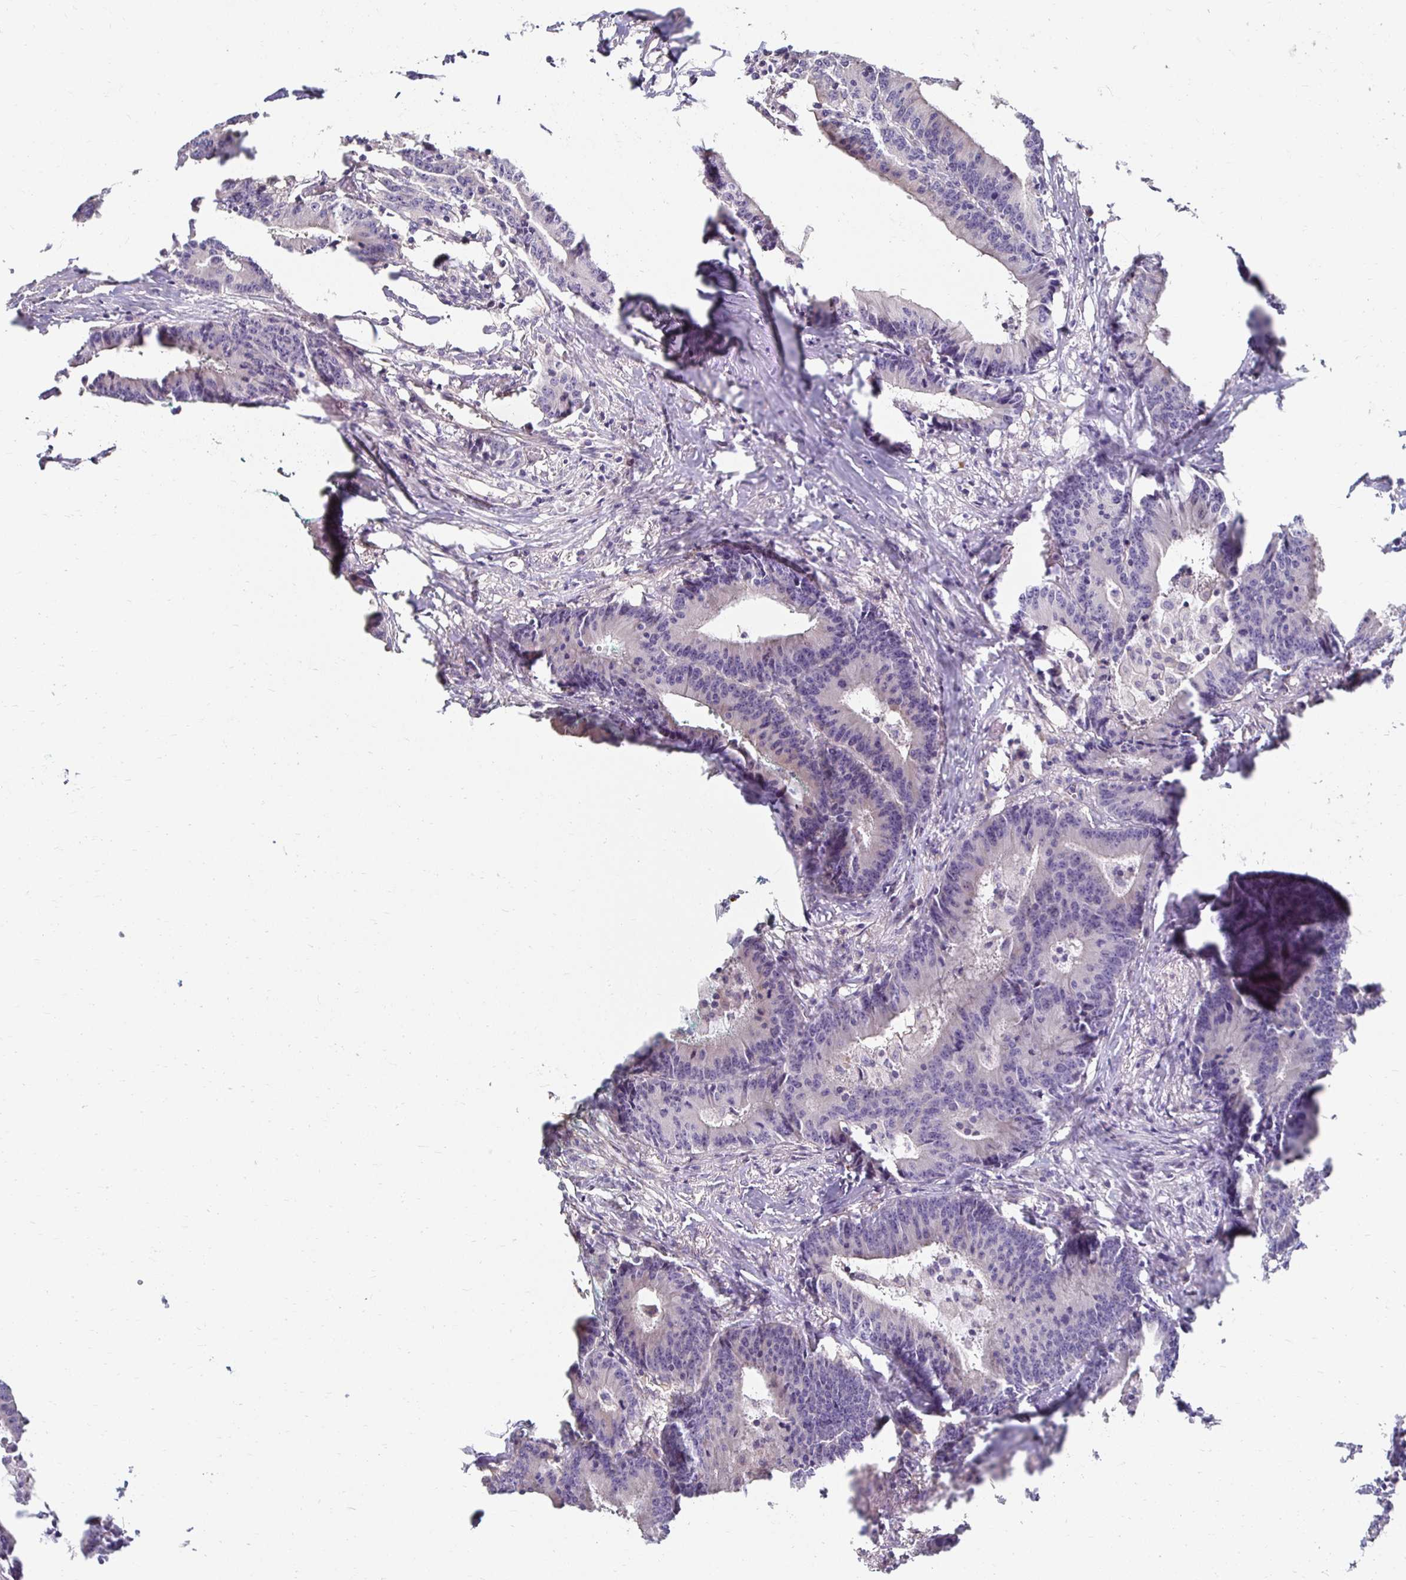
{"staining": {"intensity": "negative", "quantity": "none", "location": "none"}, "tissue": "colorectal cancer", "cell_type": "Tumor cells", "image_type": "cancer", "snomed": [{"axis": "morphology", "description": "Adenocarcinoma, NOS"}, {"axis": "topography", "description": "Colon"}], "caption": "Tumor cells are negative for brown protein staining in colorectal cancer (adenocarcinoma). (DAB immunohistochemistry, high magnification).", "gene": "AKAP6", "patient": {"sex": "female", "age": 78}}